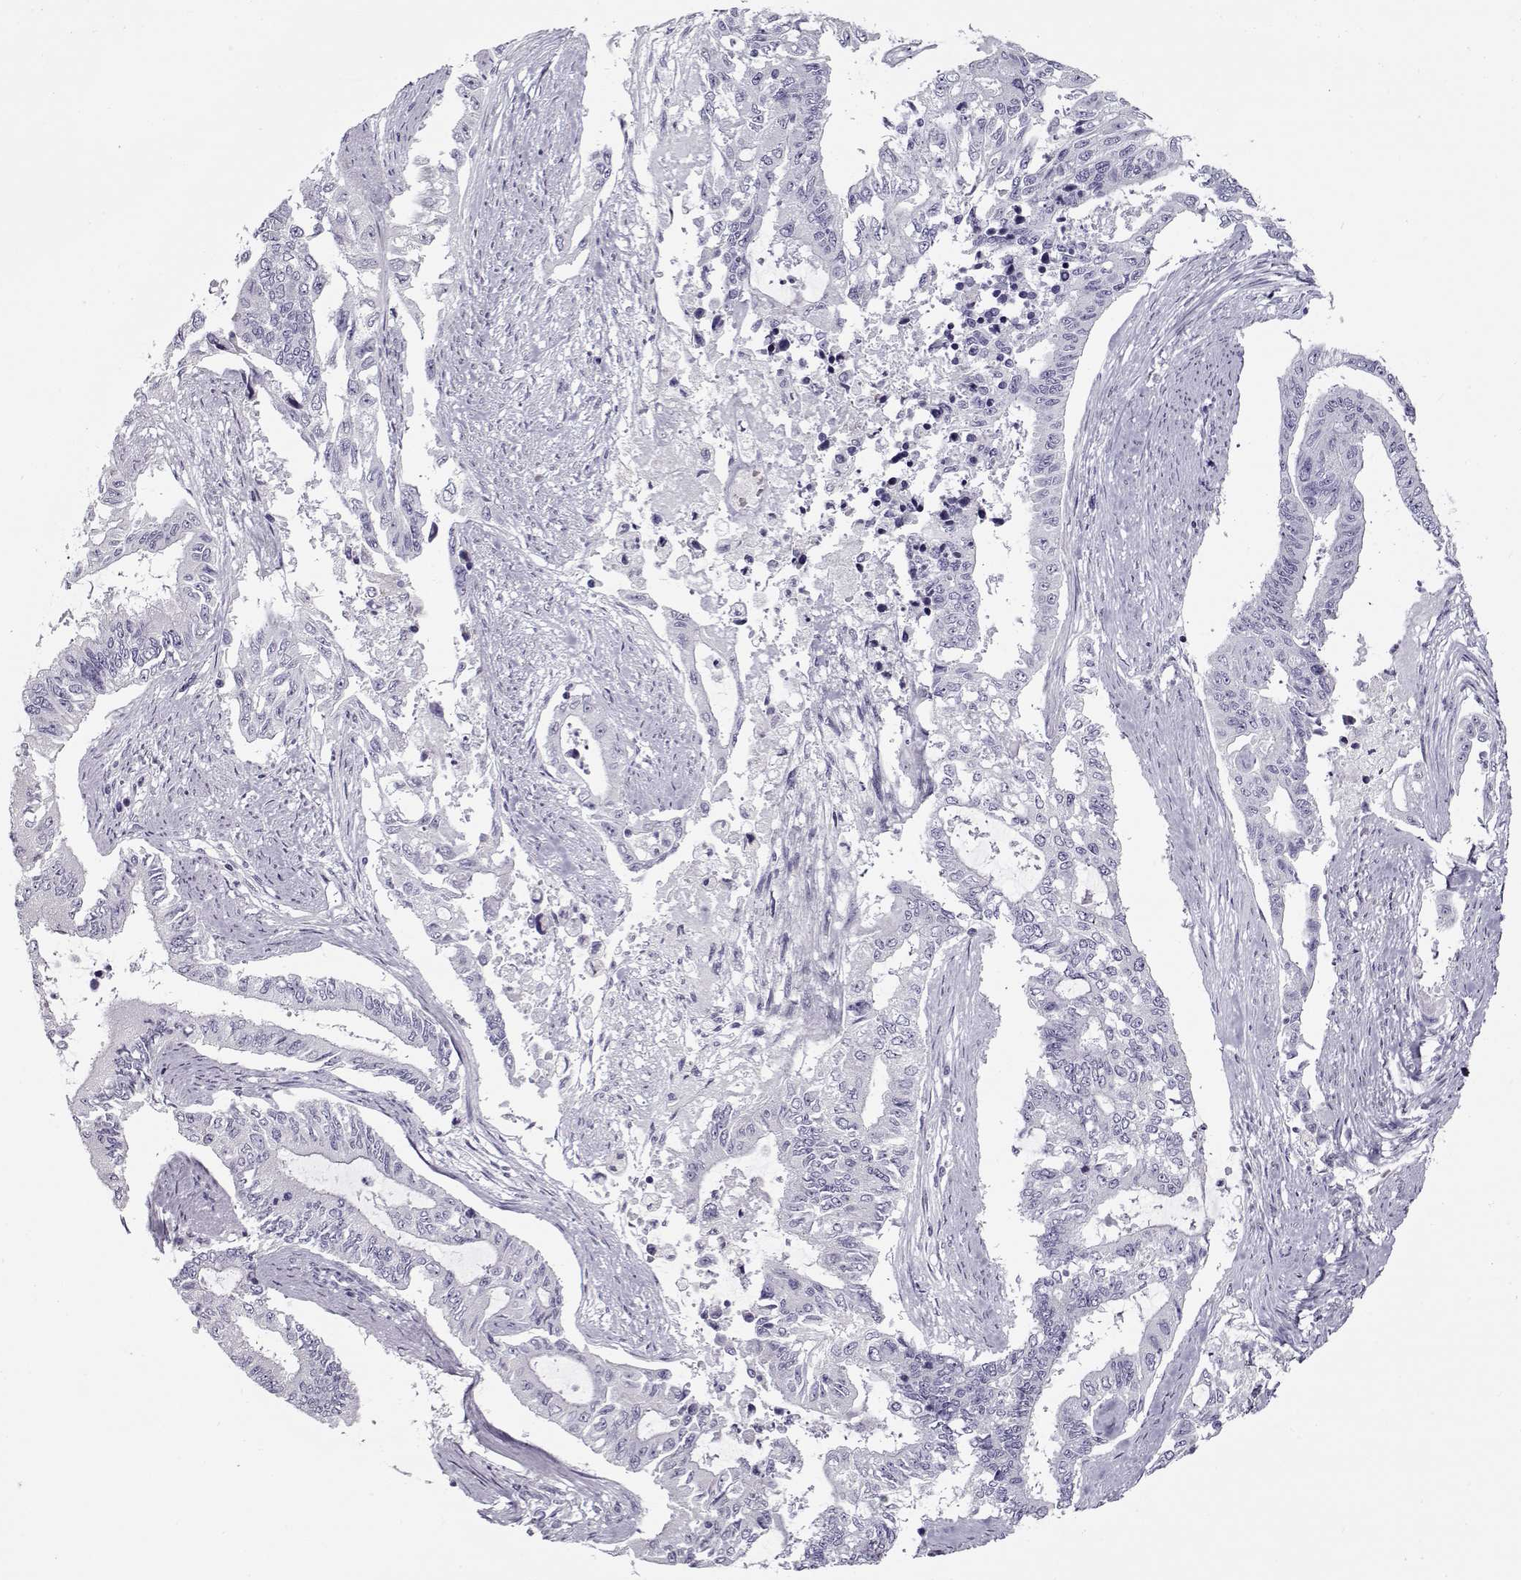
{"staining": {"intensity": "negative", "quantity": "none", "location": "none"}, "tissue": "endometrial cancer", "cell_type": "Tumor cells", "image_type": "cancer", "snomed": [{"axis": "morphology", "description": "Adenocarcinoma, NOS"}, {"axis": "topography", "description": "Uterus"}], "caption": "A micrograph of human endometrial cancer is negative for staining in tumor cells.", "gene": "GAGE2A", "patient": {"sex": "female", "age": 59}}